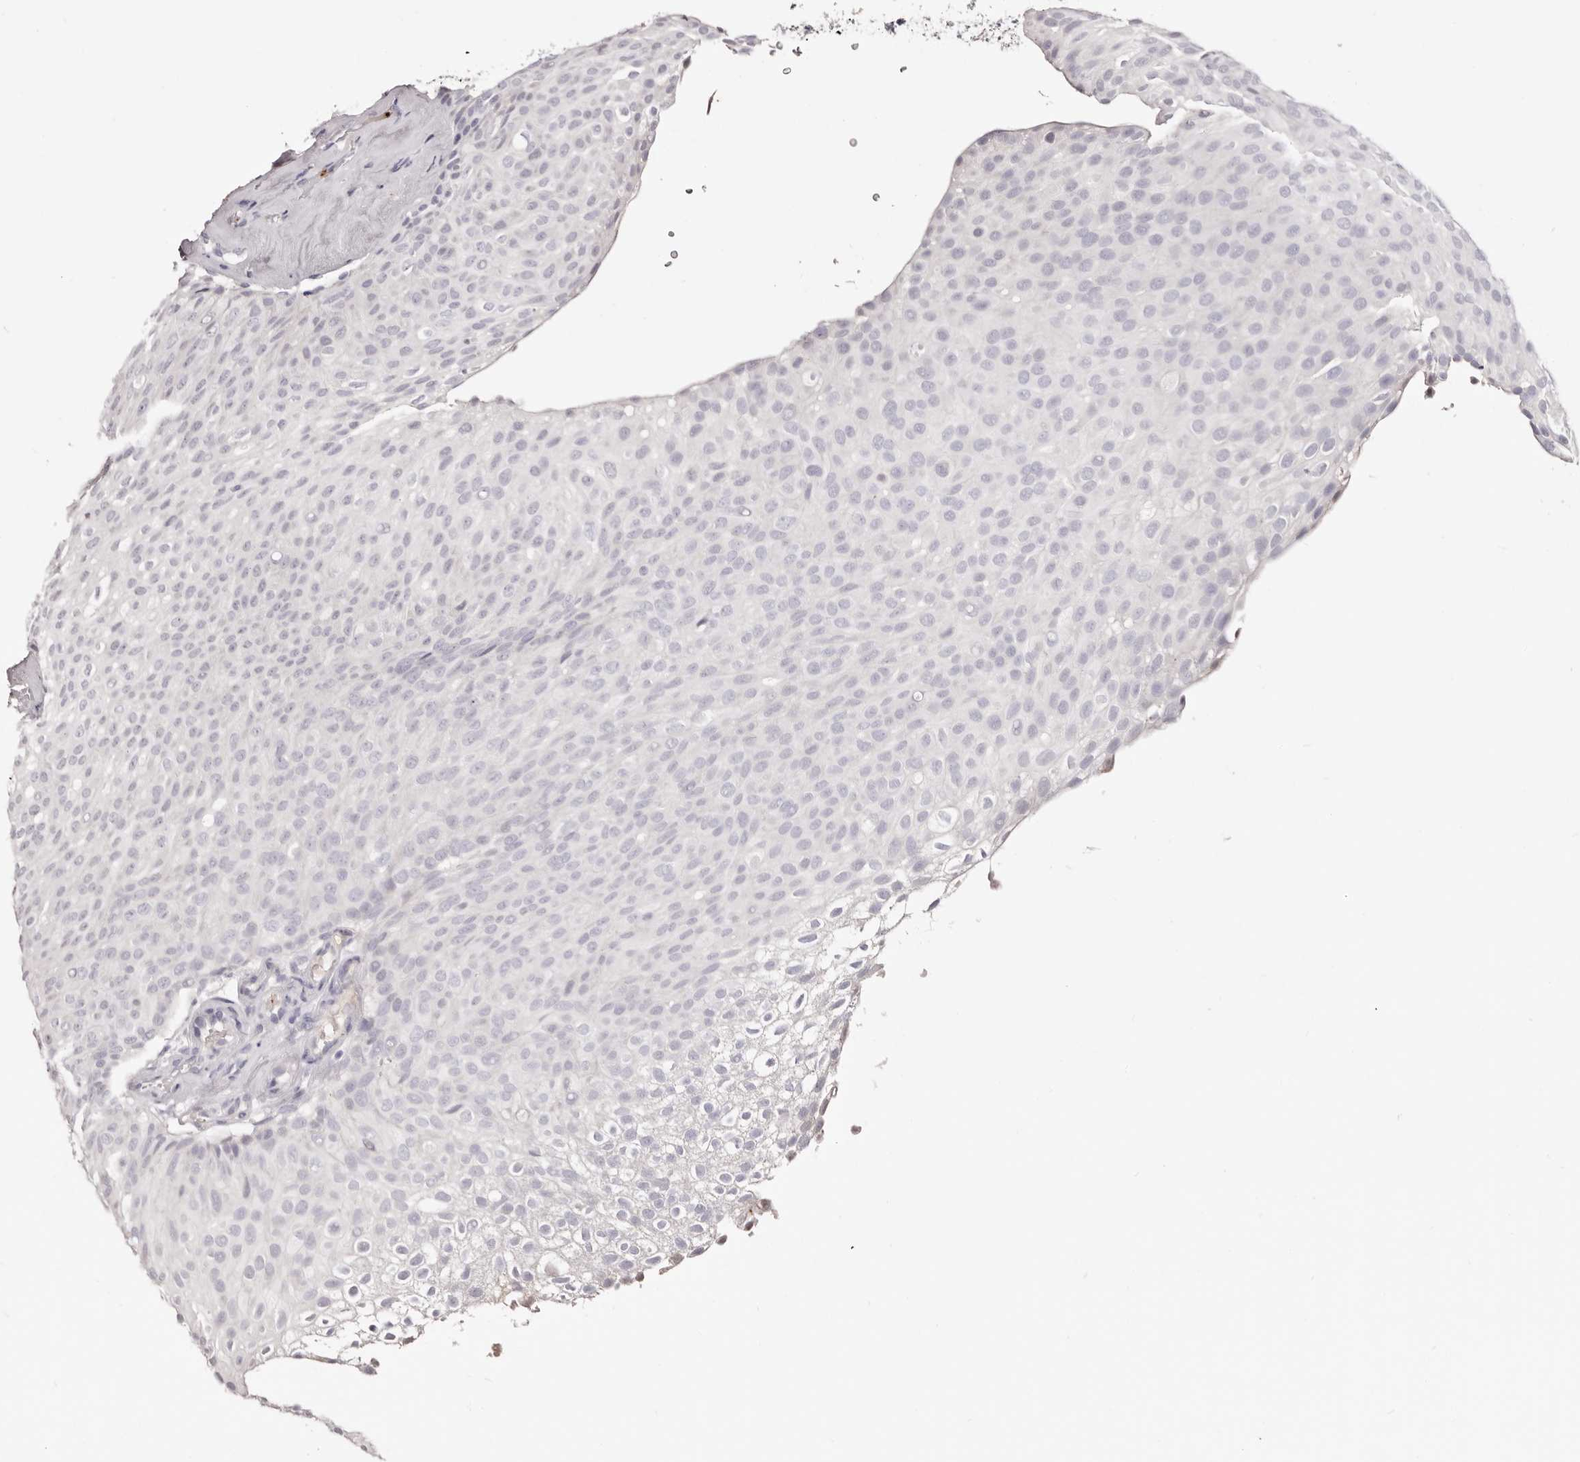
{"staining": {"intensity": "negative", "quantity": "none", "location": "none"}, "tissue": "urothelial cancer", "cell_type": "Tumor cells", "image_type": "cancer", "snomed": [{"axis": "morphology", "description": "Urothelial carcinoma, Low grade"}, {"axis": "topography", "description": "Urinary bladder"}], "caption": "An immunohistochemistry micrograph of urothelial cancer is shown. There is no staining in tumor cells of urothelial cancer. (DAB (3,3'-diaminobenzidine) immunohistochemistry, high magnification).", "gene": "PF4", "patient": {"sex": "male", "age": 78}}